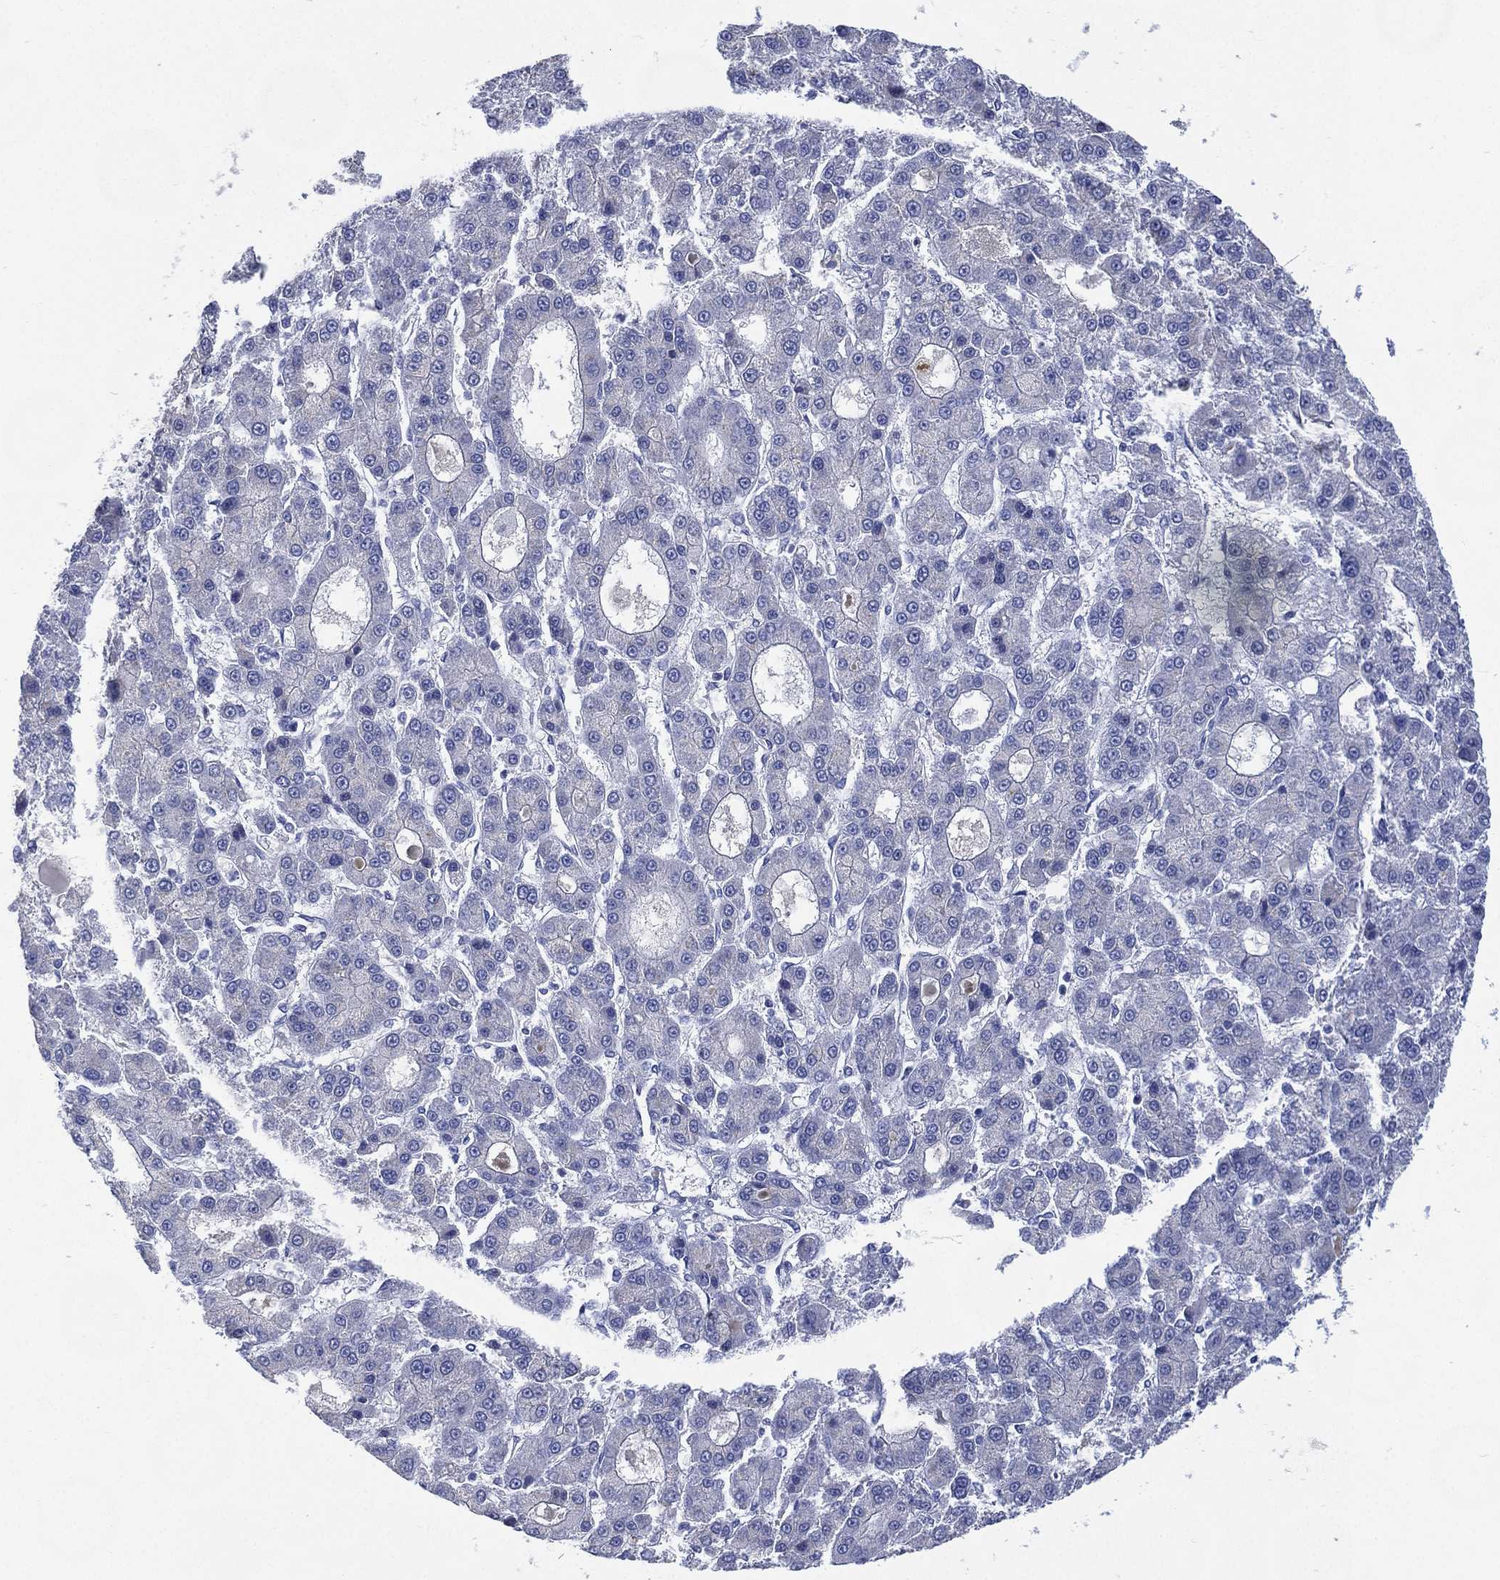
{"staining": {"intensity": "negative", "quantity": "none", "location": "none"}, "tissue": "liver cancer", "cell_type": "Tumor cells", "image_type": "cancer", "snomed": [{"axis": "morphology", "description": "Carcinoma, Hepatocellular, NOS"}, {"axis": "topography", "description": "Liver"}], "caption": "This is an immunohistochemistry (IHC) image of human liver cancer. There is no positivity in tumor cells.", "gene": "FMO1", "patient": {"sex": "male", "age": 70}}